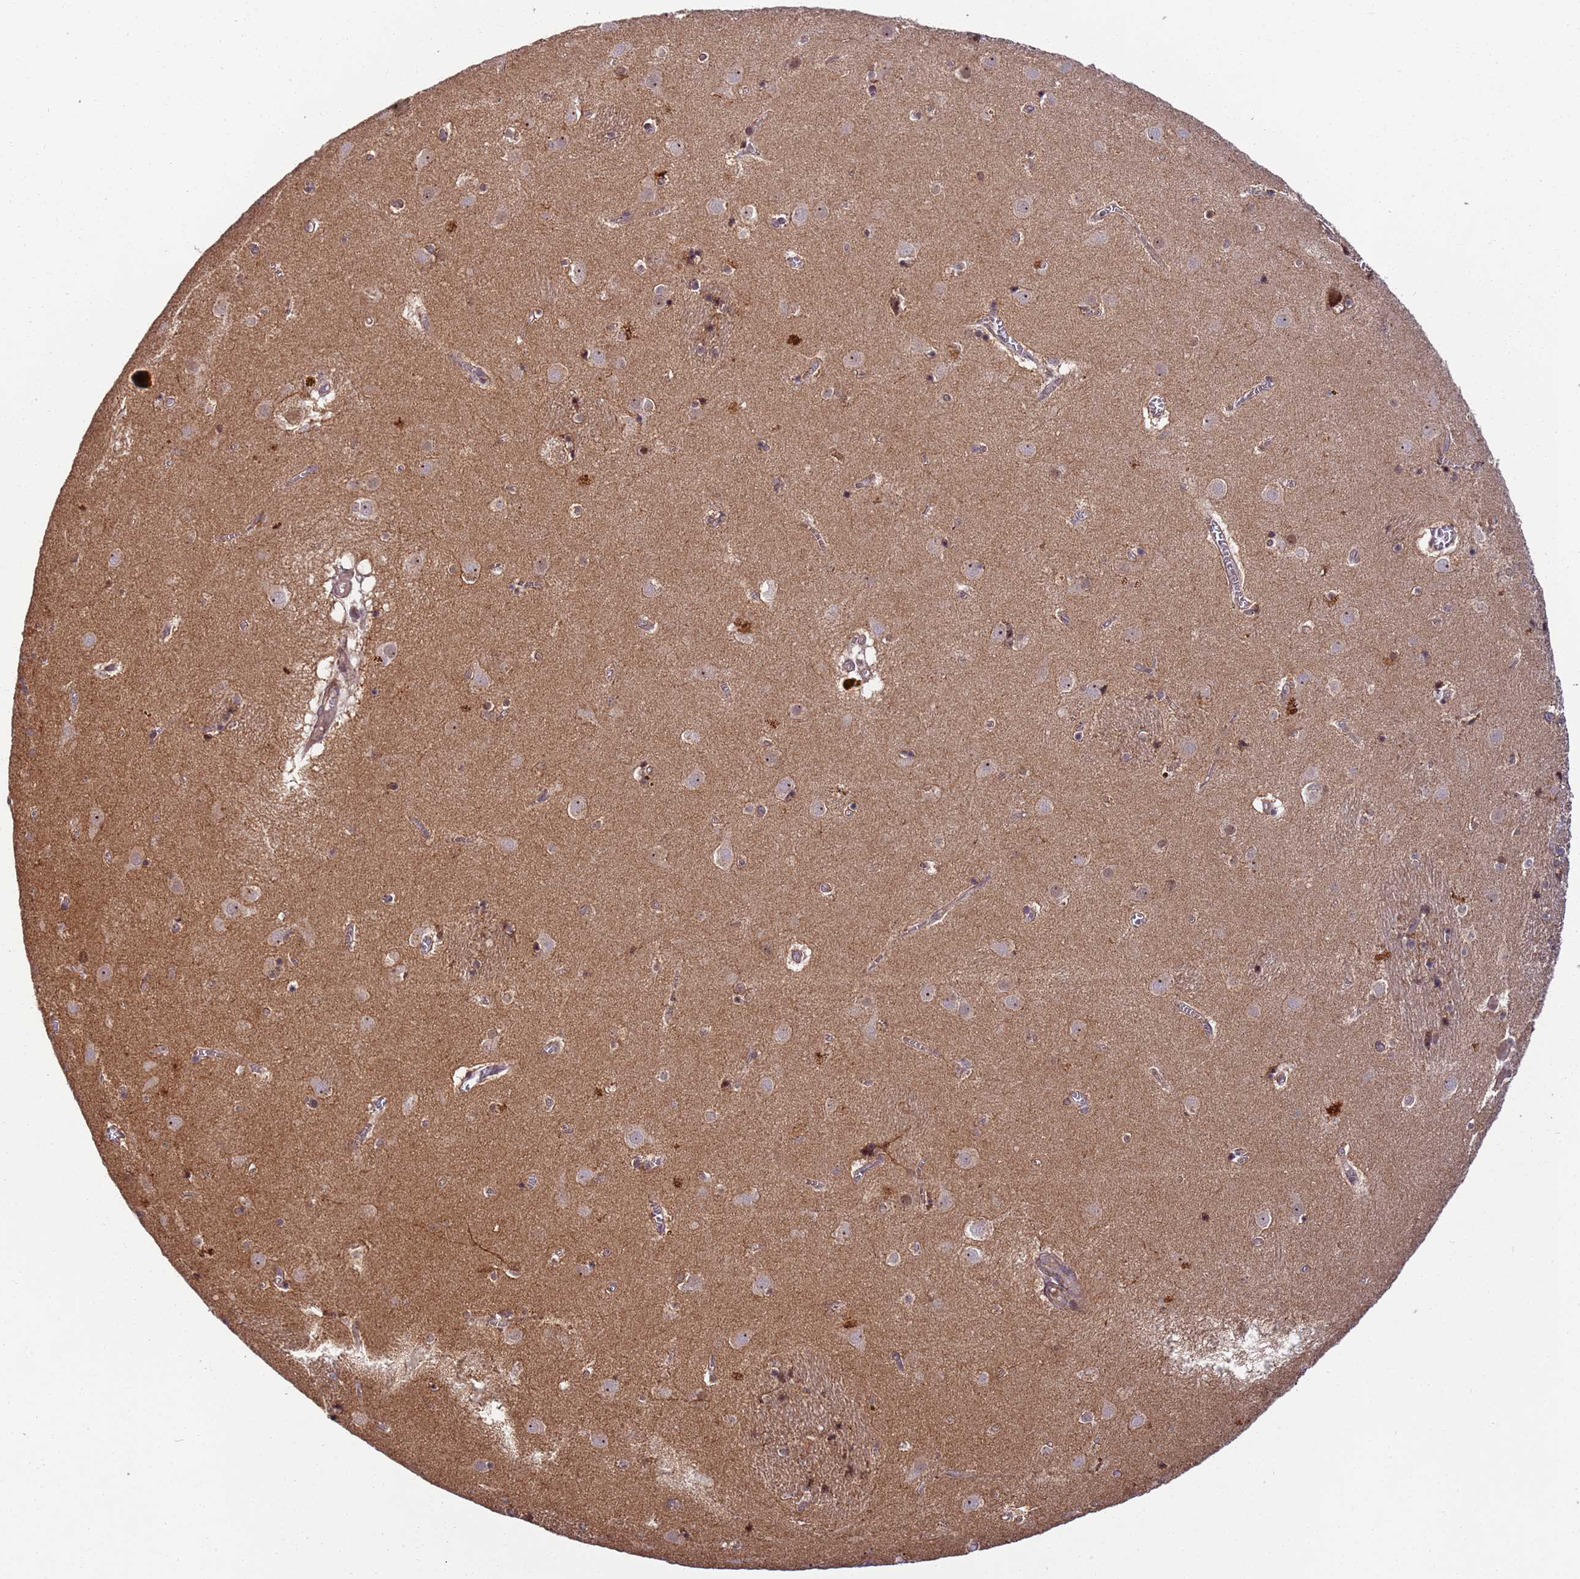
{"staining": {"intensity": "moderate", "quantity": "<25%", "location": "cytoplasmic/membranous"}, "tissue": "caudate", "cell_type": "Glial cells", "image_type": "normal", "snomed": [{"axis": "morphology", "description": "Normal tissue, NOS"}, {"axis": "topography", "description": "Lateral ventricle wall"}], "caption": "Normal caudate reveals moderate cytoplasmic/membranous expression in approximately <25% of glial cells, visualized by immunohistochemistry.", "gene": "RAPGEF3", "patient": {"sex": "male", "age": 70}}